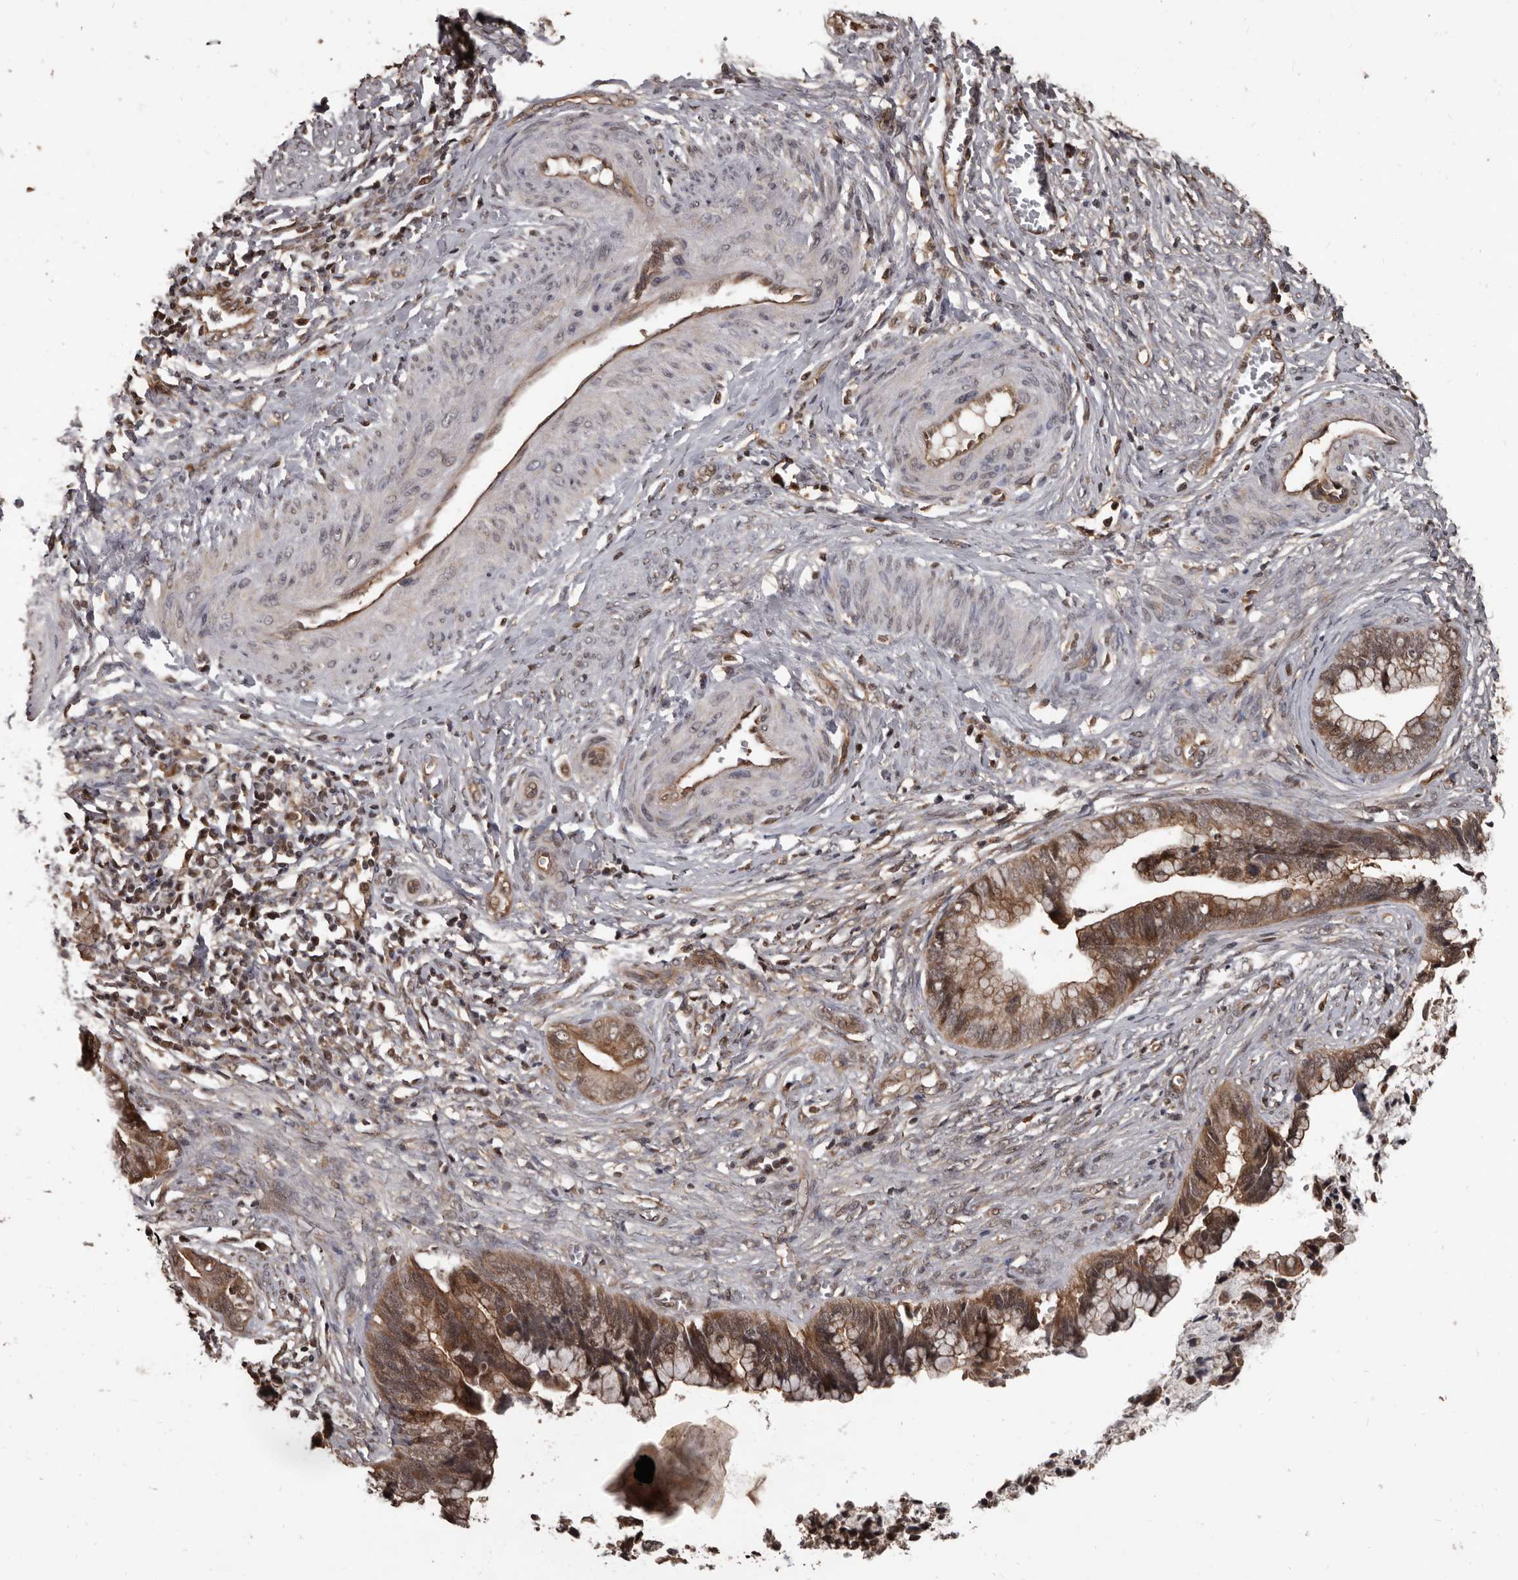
{"staining": {"intensity": "moderate", "quantity": ">75%", "location": "cytoplasmic/membranous,nuclear"}, "tissue": "cervical cancer", "cell_type": "Tumor cells", "image_type": "cancer", "snomed": [{"axis": "morphology", "description": "Adenocarcinoma, NOS"}, {"axis": "topography", "description": "Cervix"}], "caption": "Tumor cells show medium levels of moderate cytoplasmic/membranous and nuclear expression in about >75% of cells in adenocarcinoma (cervical).", "gene": "AHR", "patient": {"sex": "female", "age": 44}}